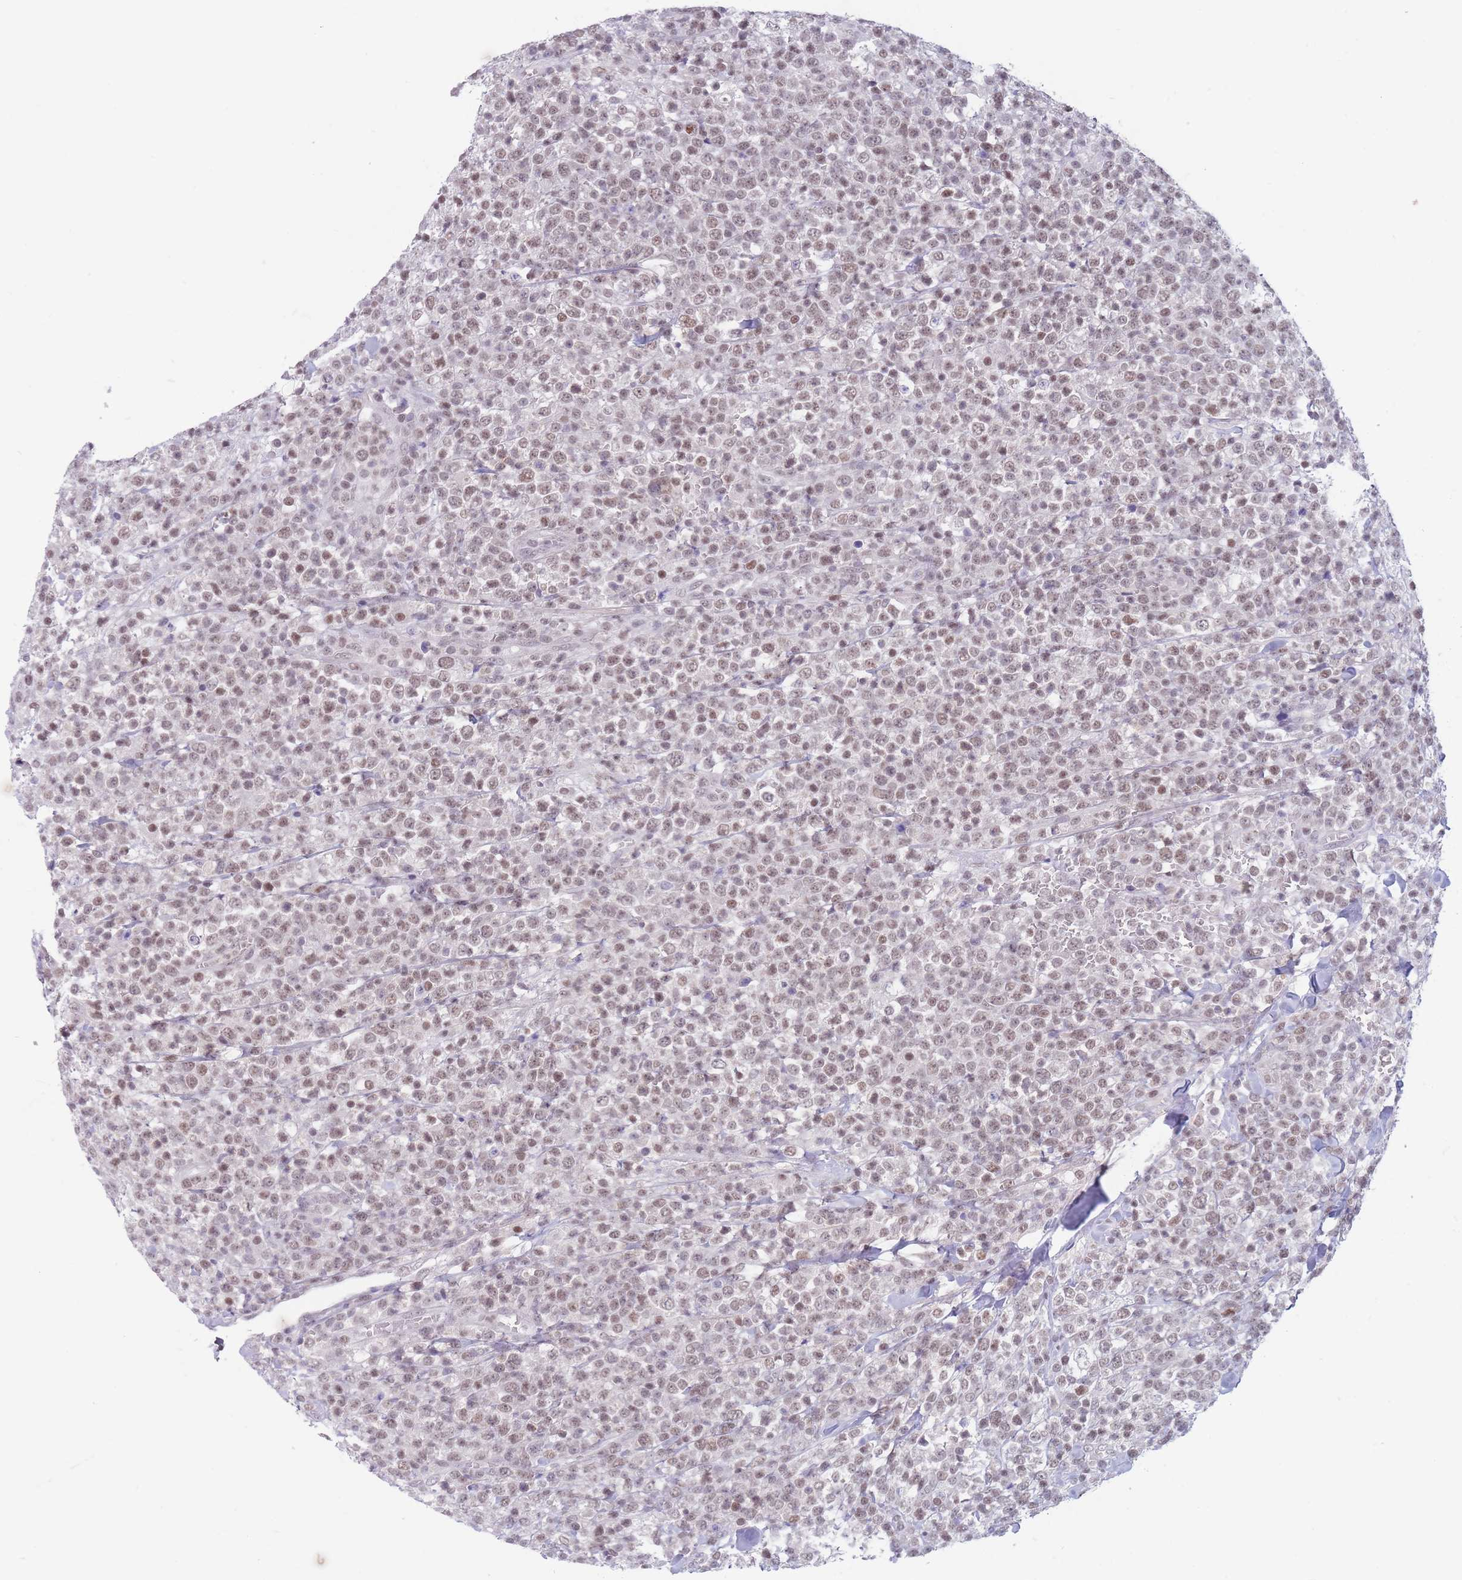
{"staining": {"intensity": "weak", "quantity": ">75%", "location": "nuclear"}, "tissue": "lymphoma", "cell_type": "Tumor cells", "image_type": "cancer", "snomed": [{"axis": "morphology", "description": "Malignant lymphoma, non-Hodgkin's type, High grade"}, {"axis": "topography", "description": "Colon"}], "caption": "A brown stain labels weak nuclear staining of a protein in lymphoma tumor cells.", "gene": "ARID3B", "patient": {"sex": "female", "age": 53}}